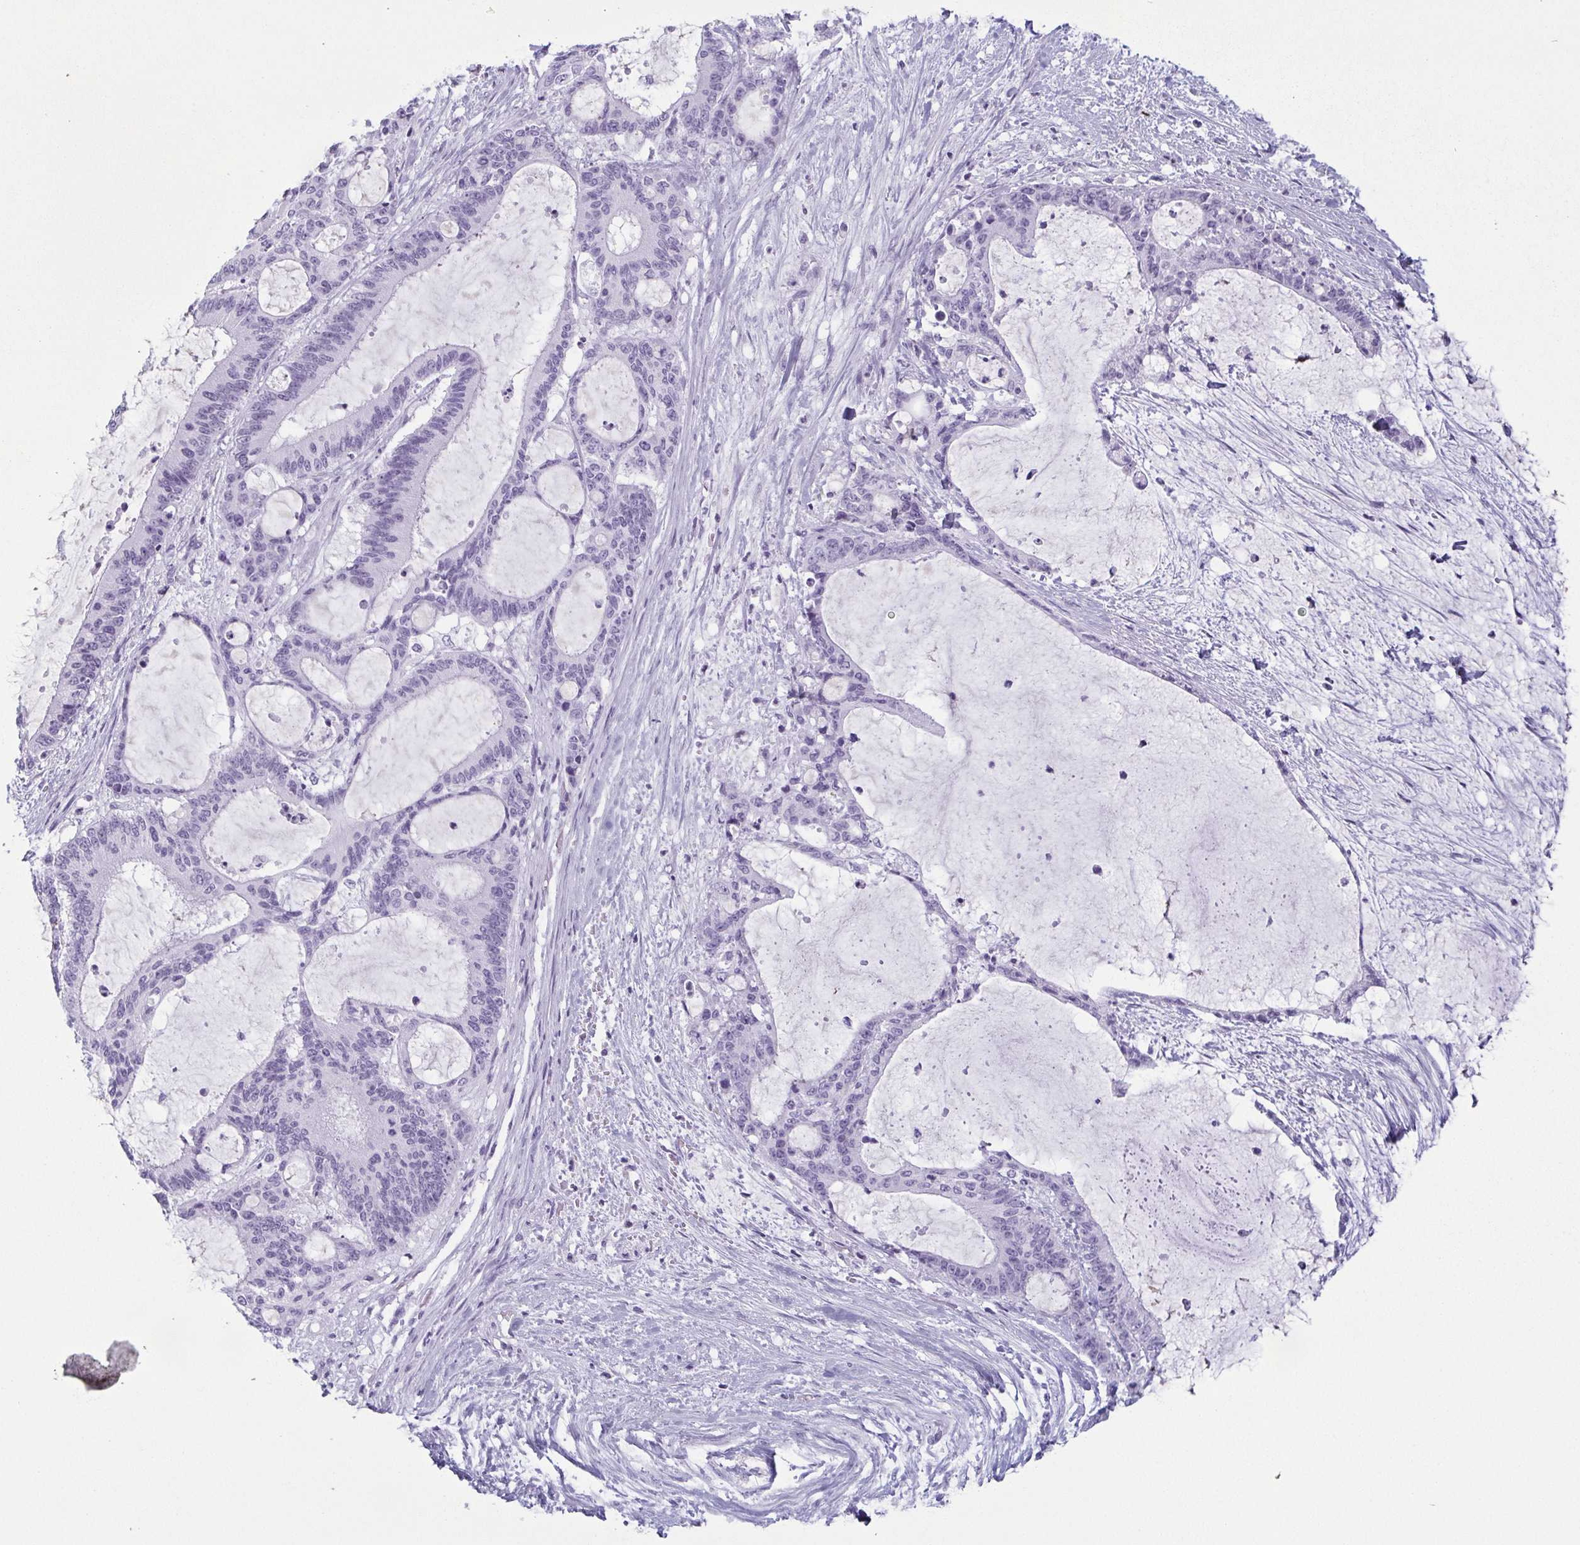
{"staining": {"intensity": "negative", "quantity": "none", "location": "none"}, "tissue": "liver cancer", "cell_type": "Tumor cells", "image_type": "cancer", "snomed": [{"axis": "morphology", "description": "Normal tissue, NOS"}, {"axis": "morphology", "description": "Cholangiocarcinoma"}, {"axis": "topography", "description": "Liver"}, {"axis": "topography", "description": "Peripheral nerve tissue"}], "caption": "Tumor cells show no significant staining in cholangiocarcinoma (liver).", "gene": "KRT78", "patient": {"sex": "female", "age": 73}}